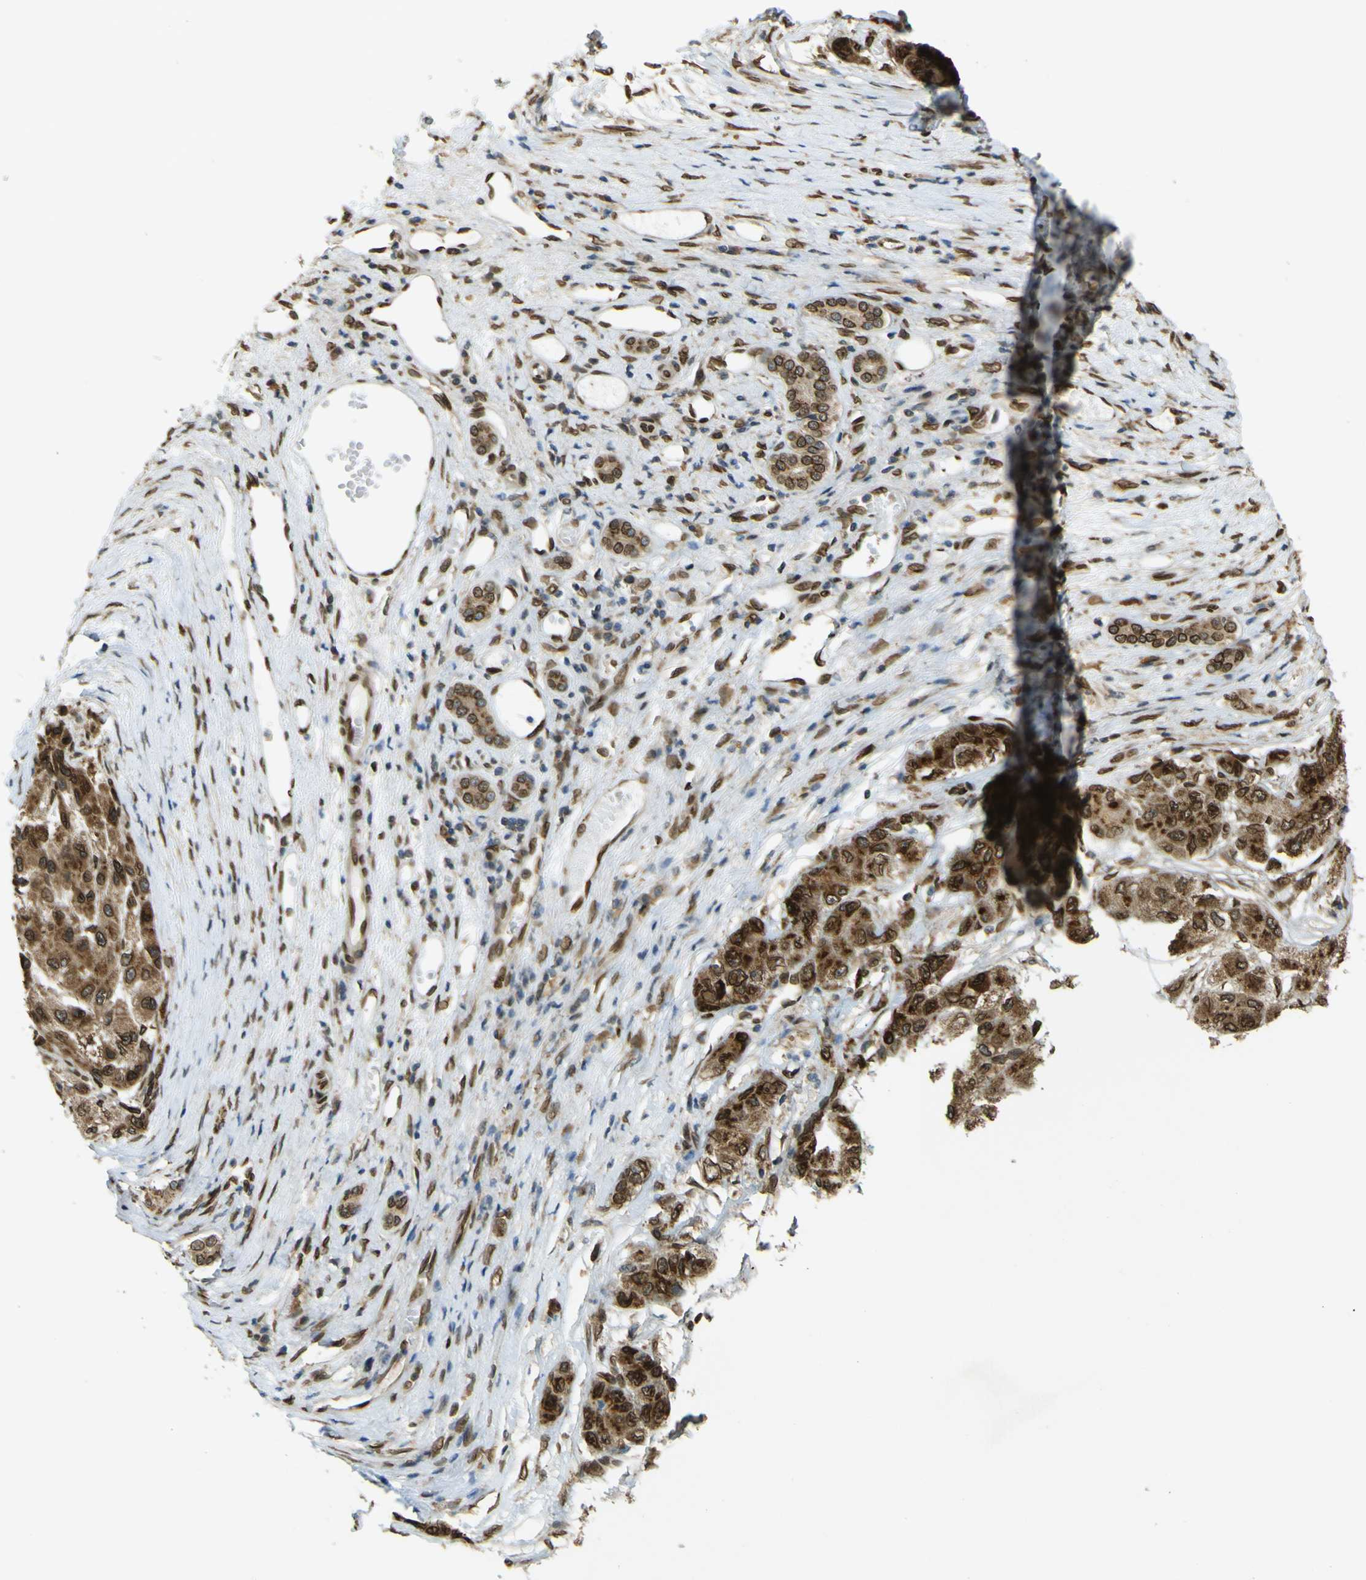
{"staining": {"intensity": "moderate", "quantity": ">75%", "location": "cytoplasmic/membranous,nuclear"}, "tissue": "liver cancer", "cell_type": "Tumor cells", "image_type": "cancer", "snomed": [{"axis": "morphology", "description": "Carcinoma, Hepatocellular, NOS"}, {"axis": "topography", "description": "Liver"}], "caption": "Liver cancer (hepatocellular carcinoma) was stained to show a protein in brown. There is medium levels of moderate cytoplasmic/membranous and nuclear positivity in about >75% of tumor cells.", "gene": "GALNT1", "patient": {"sex": "male", "age": 80}}